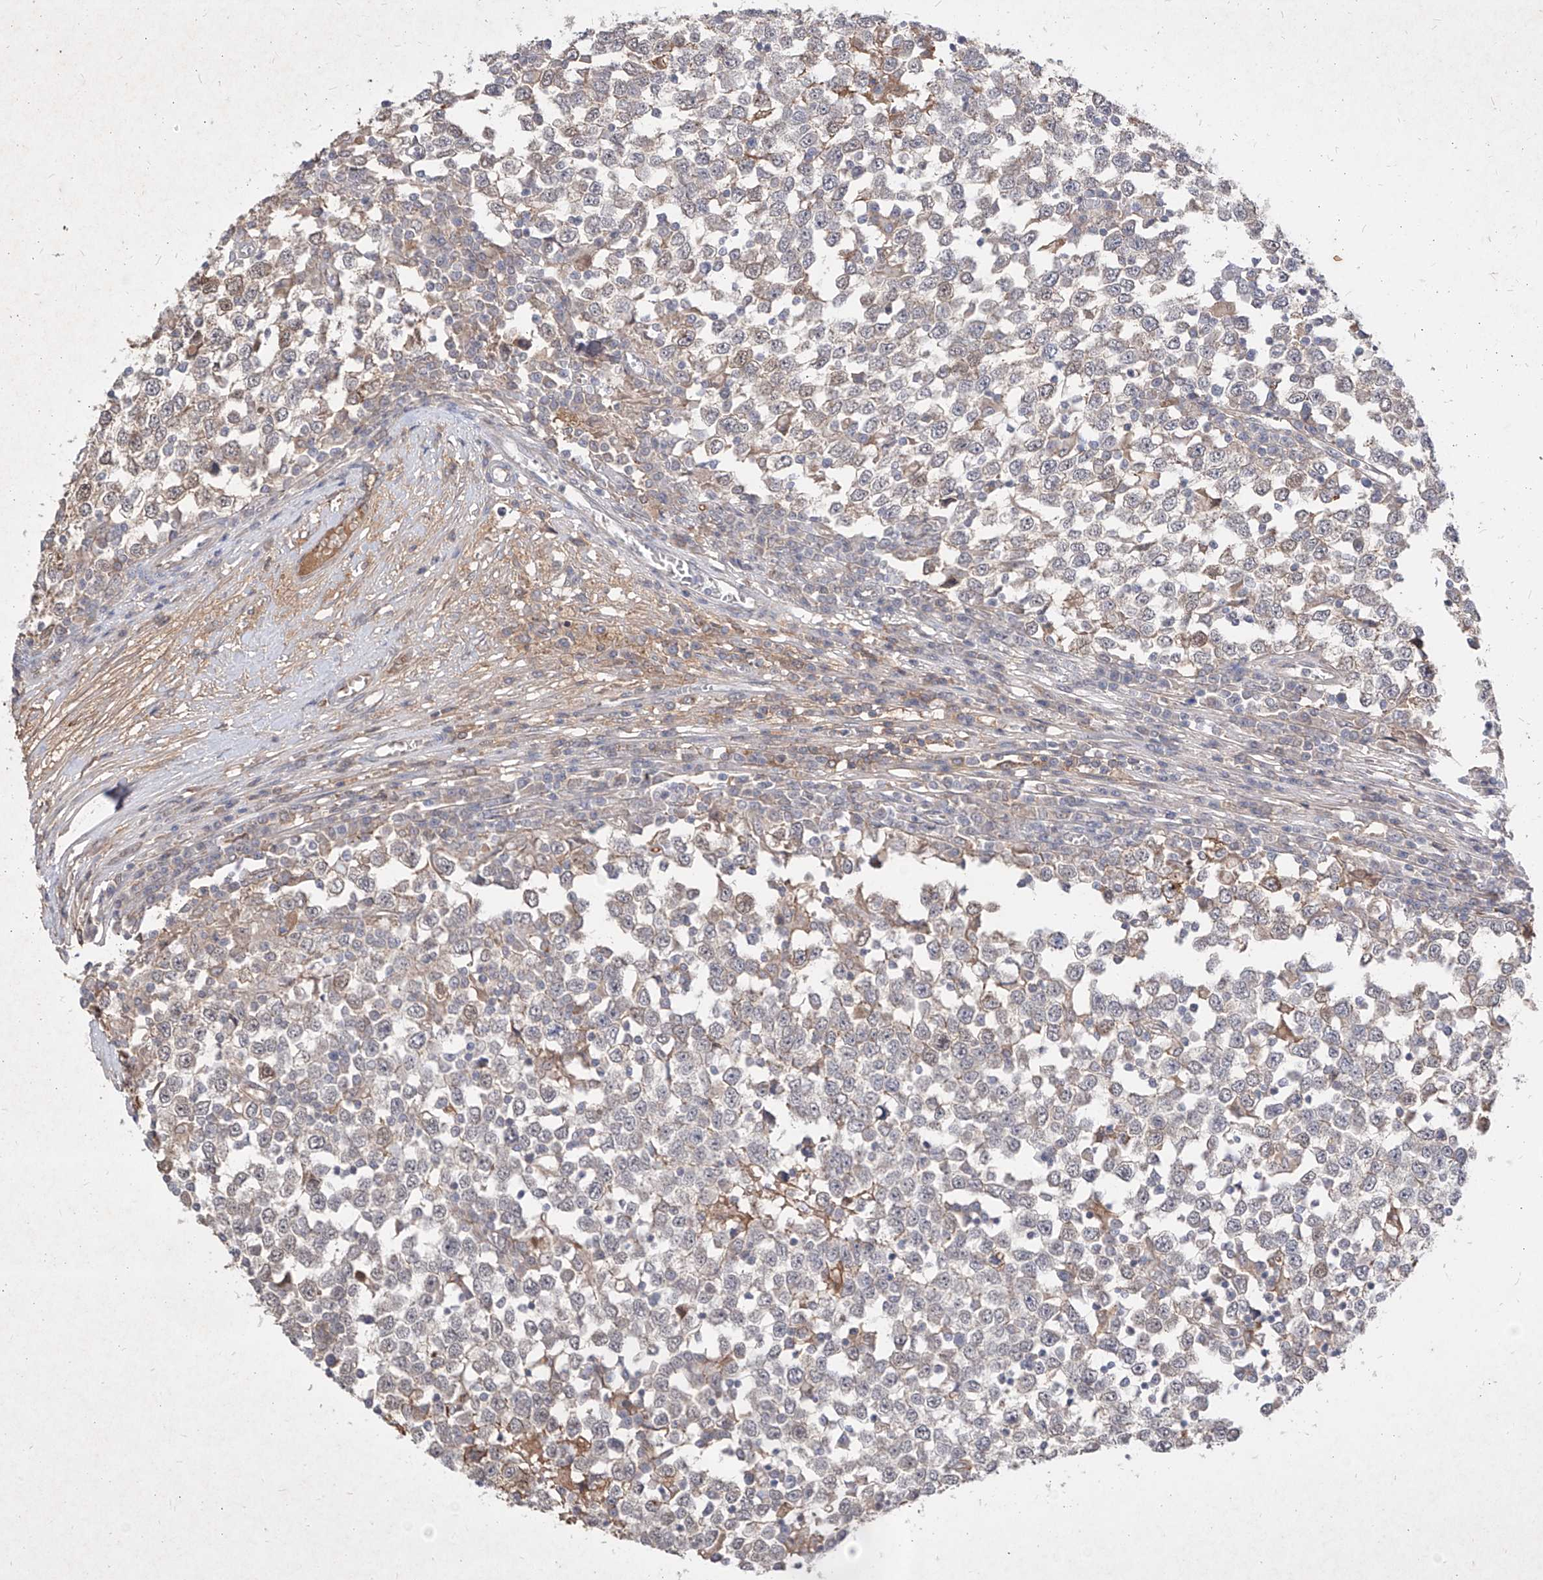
{"staining": {"intensity": "negative", "quantity": "none", "location": "none"}, "tissue": "testis cancer", "cell_type": "Tumor cells", "image_type": "cancer", "snomed": [{"axis": "morphology", "description": "Seminoma, NOS"}, {"axis": "topography", "description": "Testis"}], "caption": "There is no significant staining in tumor cells of seminoma (testis).", "gene": "C4A", "patient": {"sex": "male", "age": 65}}